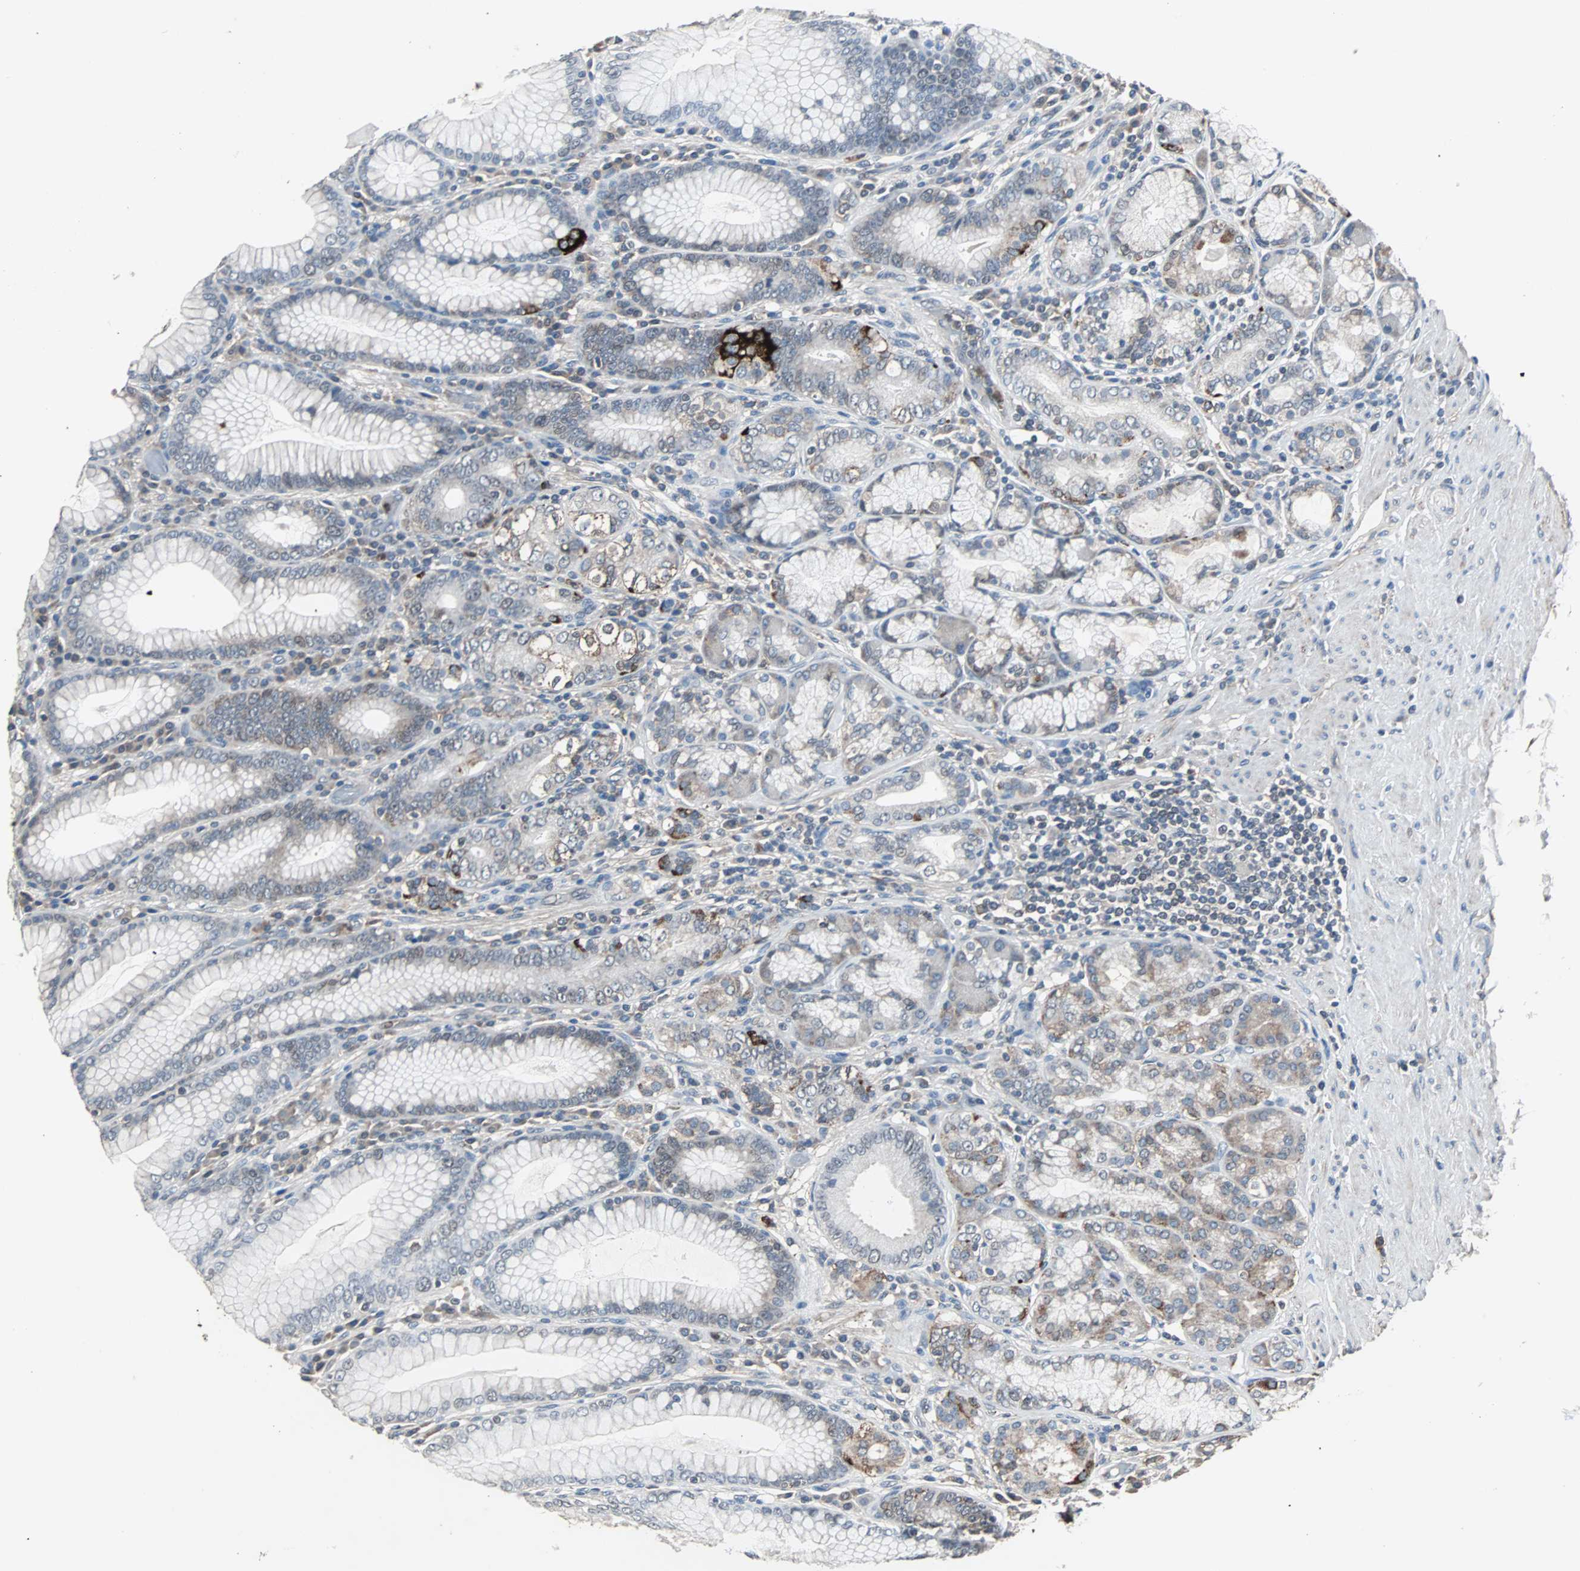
{"staining": {"intensity": "moderate", "quantity": "25%-75%", "location": "cytoplasmic/membranous"}, "tissue": "stomach", "cell_type": "Glandular cells", "image_type": "normal", "snomed": [{"axis": "morphology", "description": "Normal tissue, NOS"}, {"axis": "topography", "description": "Stomach, lower"}], "caption": "Immunohistochemistry (IHC) (DAB) staining of benign stomach shows moderate cytoplasmic/membranous protein positivity in approximately 25%-75% of glandular cells.", "gene": "SOS1", "patient": {"sex": "female", "age": 76}}